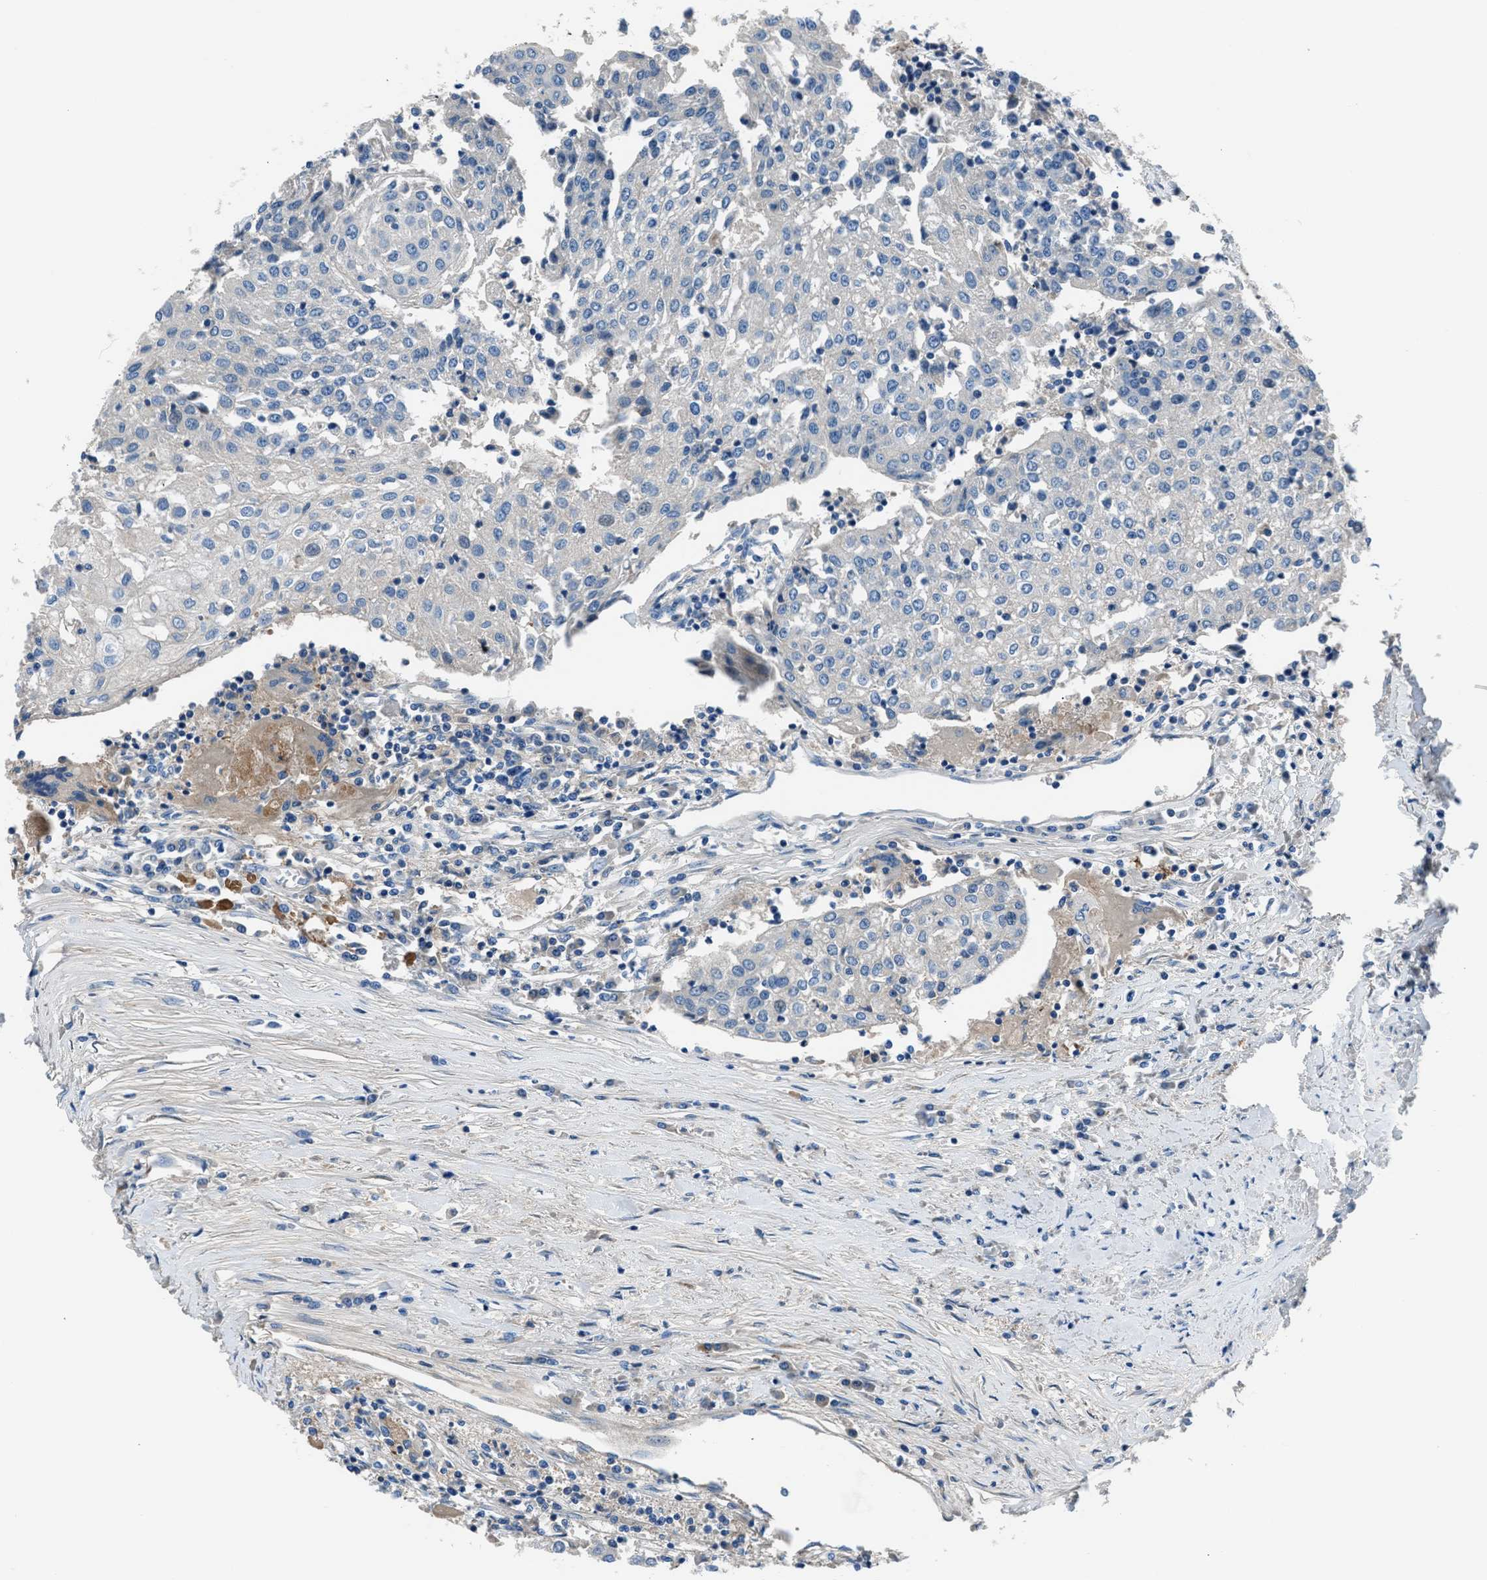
{"staining": {"intensity": "negative", "quantity": "none", "location": "none"}, "tissue": "urothelial cancer", "cell_type": "Tumor cells", "image_type": "cancer", "snomed": [{"axis": "morphology", "description": "Urothelial carcinoma, High grade"}, {"axis": "topography", "description": "Urinary bladder"}], "caption": "Immunohistochemical staining of human high-grade urothelial carcinoma demonstrates no significant positivity in tumor cells.", "gene": "SLC38A6", "patient": {"sex": "female", "age": 85}}